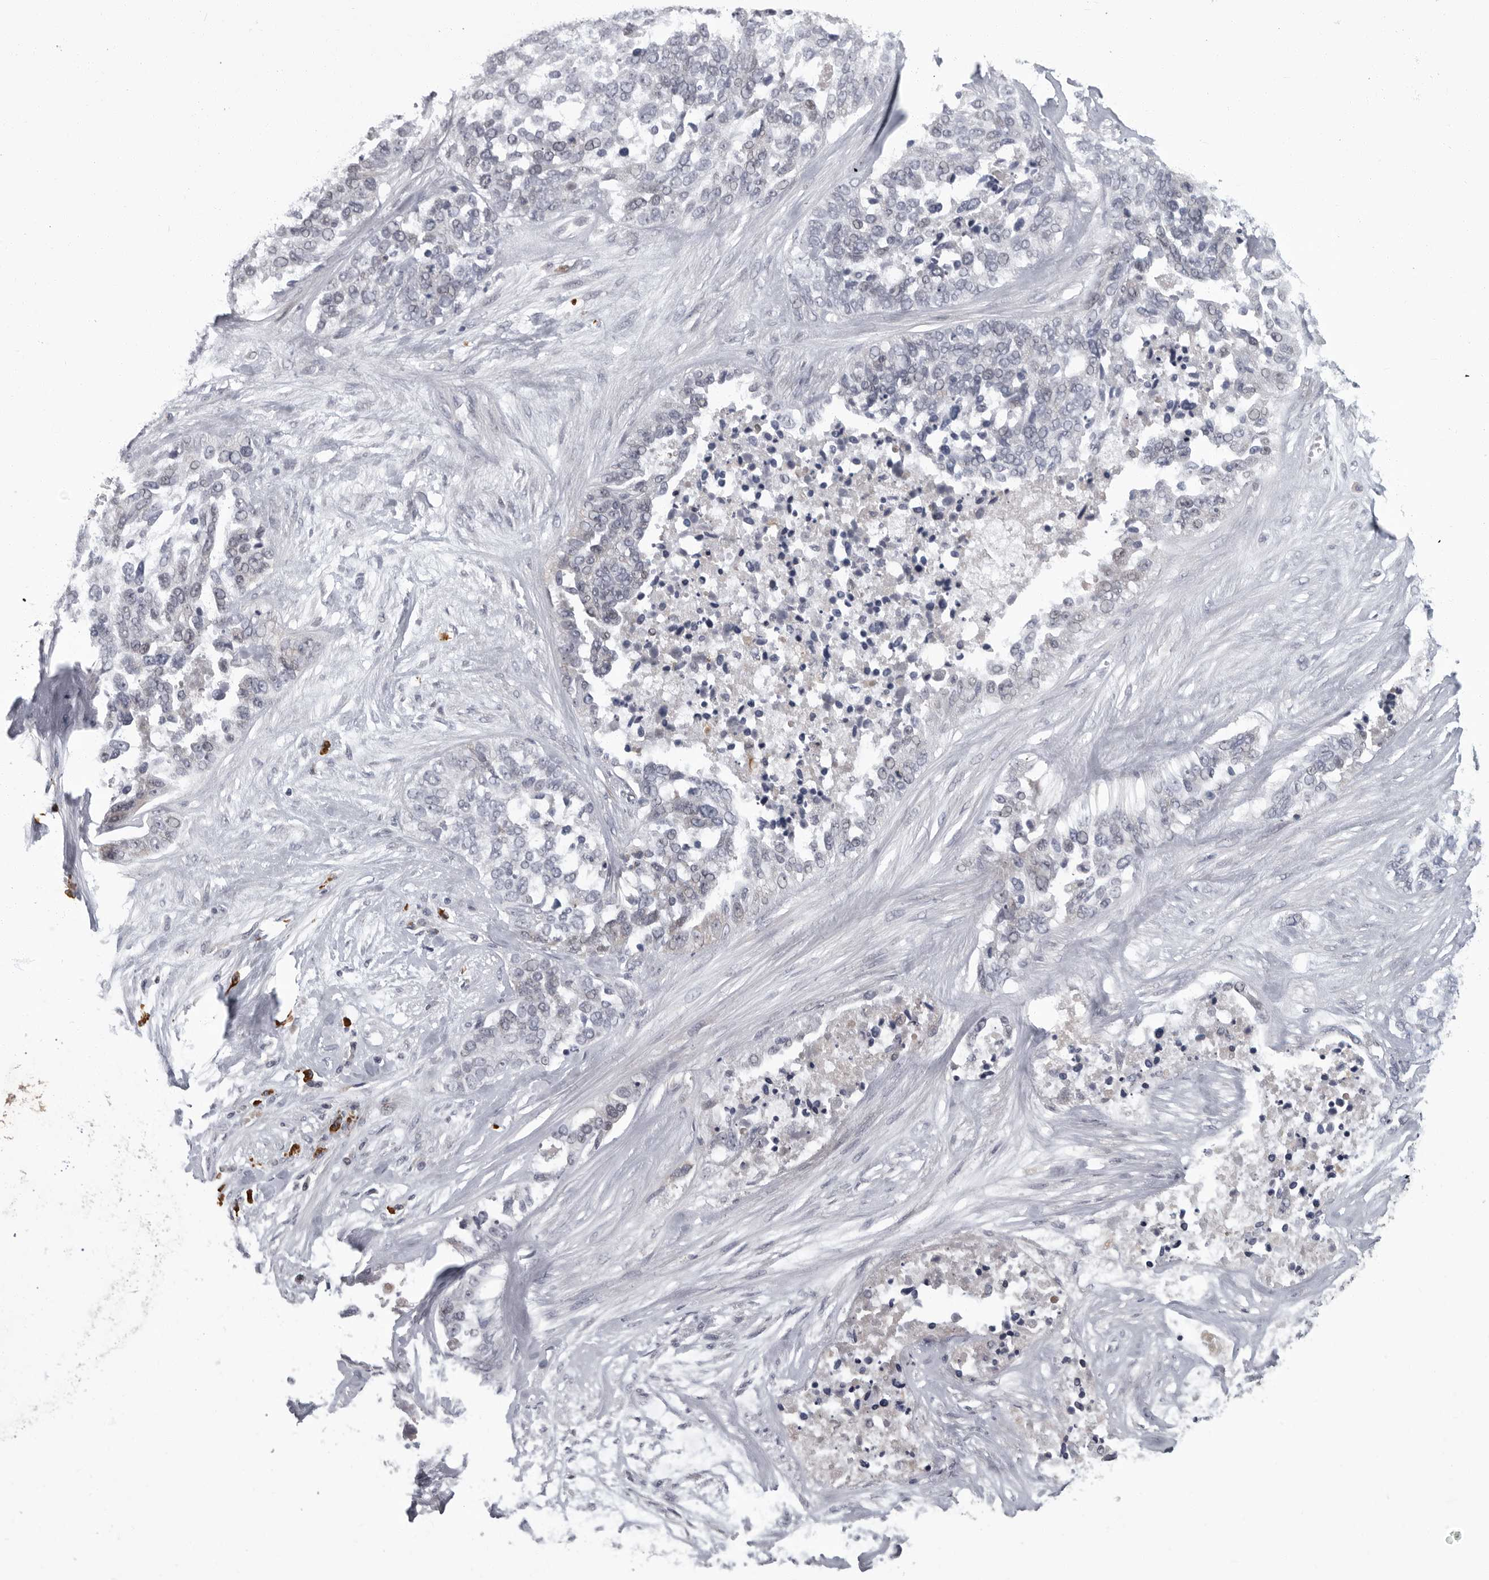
{"staining": {"intensity": "negative", "quantity": "none", "location": "none"}, "tissue": "ovarian cancer", "cell_type": "Tumor cells", "image_type": "cancer", "snomed": [{"axis": "morphology", "description": "Cystadenocarcinoma, serous, NOS"}, {"axis": "topography", "description": "Ovary"}], "caption": "Tumor cells show no significant staining in ovarian cancer.", "gene": "SLC25A39", "patient": {"sex": "female", "age": 44}}